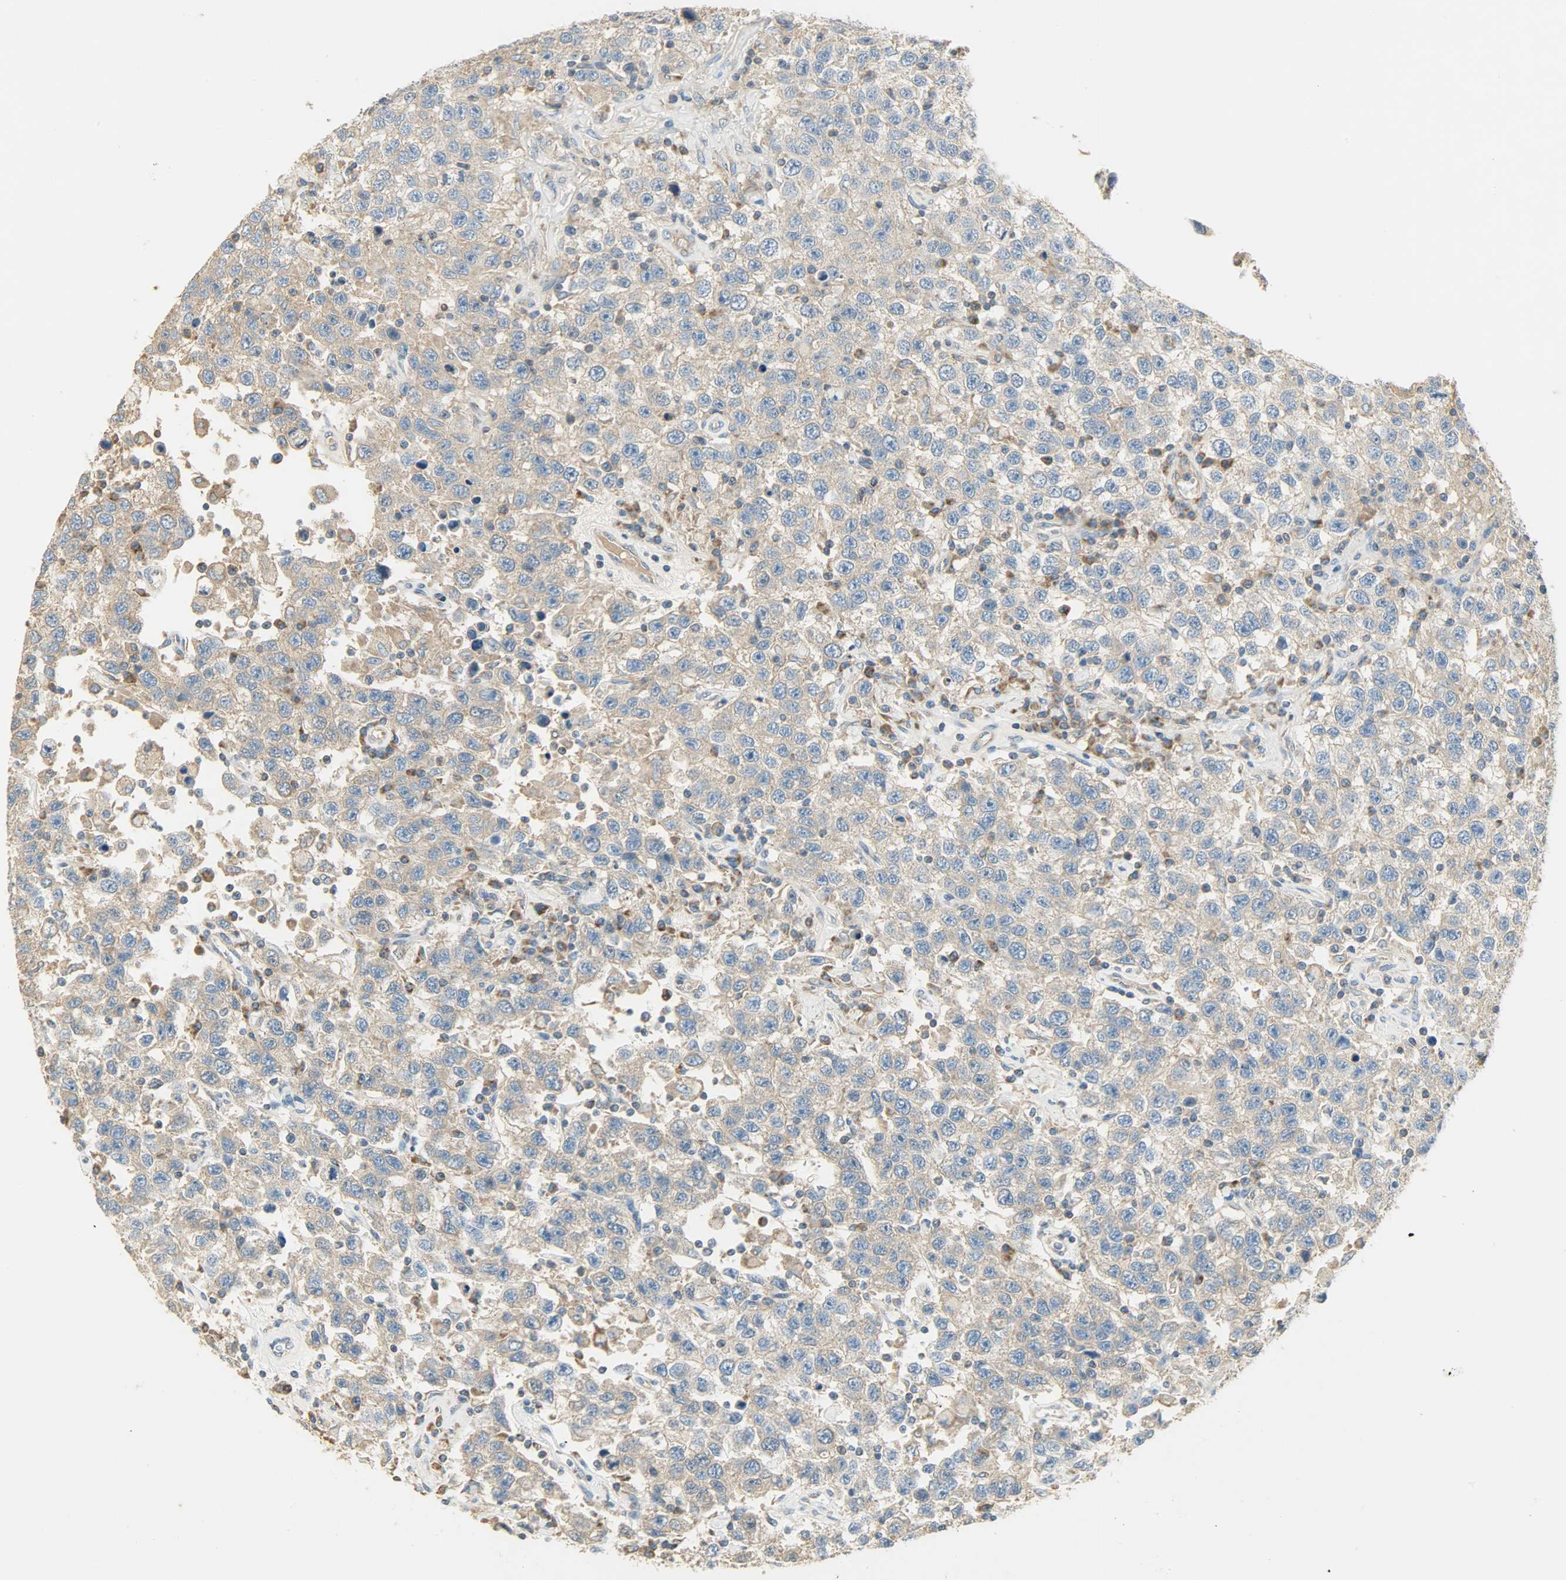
{"staining": {"intensity": "weak", "quantity": ">75%", "location": "cytoplasmic/membranous"}, "tissue": "testis cancer", "cell_type": "Tumor cells", "image_type": "cancer", "snomed": [{"axis": "morphology", "description": "Seminoma, NOS"}, {"axis": "topography", "description": "Testis"}], "caption": "Immunohistochemistry photomicrograph of neoplastic tissue: human testis seminoma stained using immunohistochemistry (IHC) demonstrates low levels of weak protein expression localized specifically in the cytoplasmic/membranous of tumor cells, appearing as a cytoplasmic/membranous brown color.", "gene": "NNT", "patient": {"sex": "male", "age": 41}}